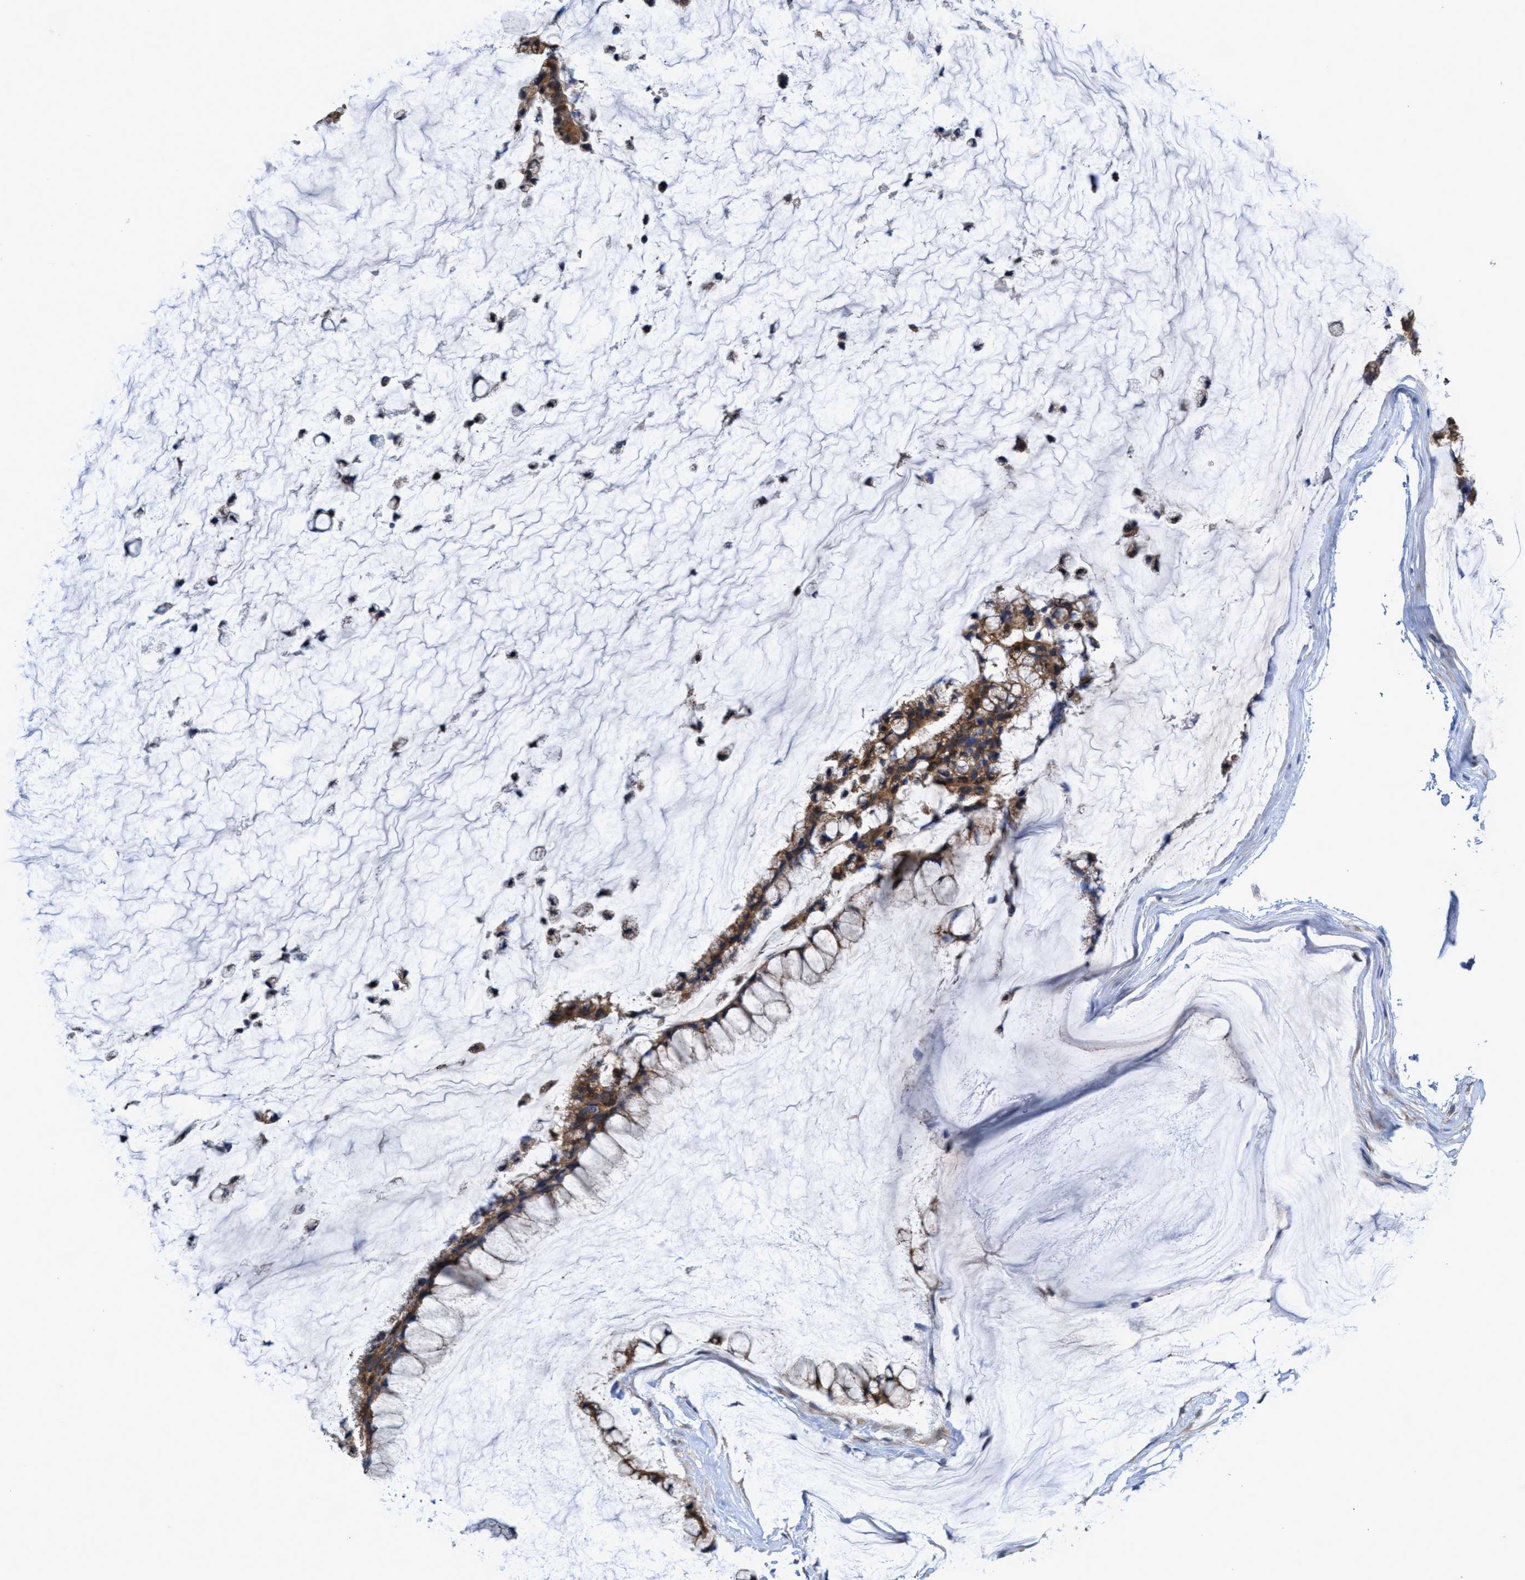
{"staining": {"intensity": "moderate", "quantity": ">75%", "location": "cytoplasmic/membranous"}, "tissue": "ovarian cancer", "cell_type": "Tumor cells", "image_type": "cancer", "snomed": [{"axis": "morphology", "description": "Cystadenocarcinoma, mucinous, NOS"}, {"axis": "topography", "description": "Ovary"}], "caption": "Ovarian mucinous cystadenocarcinoma stained with a brown dye demonstrates moderate cytoplasmic/membranous positive staining in about >75% of tumor cells.", "gene": "CRYZ", "patient": {"sex": "female", "age": 39}}